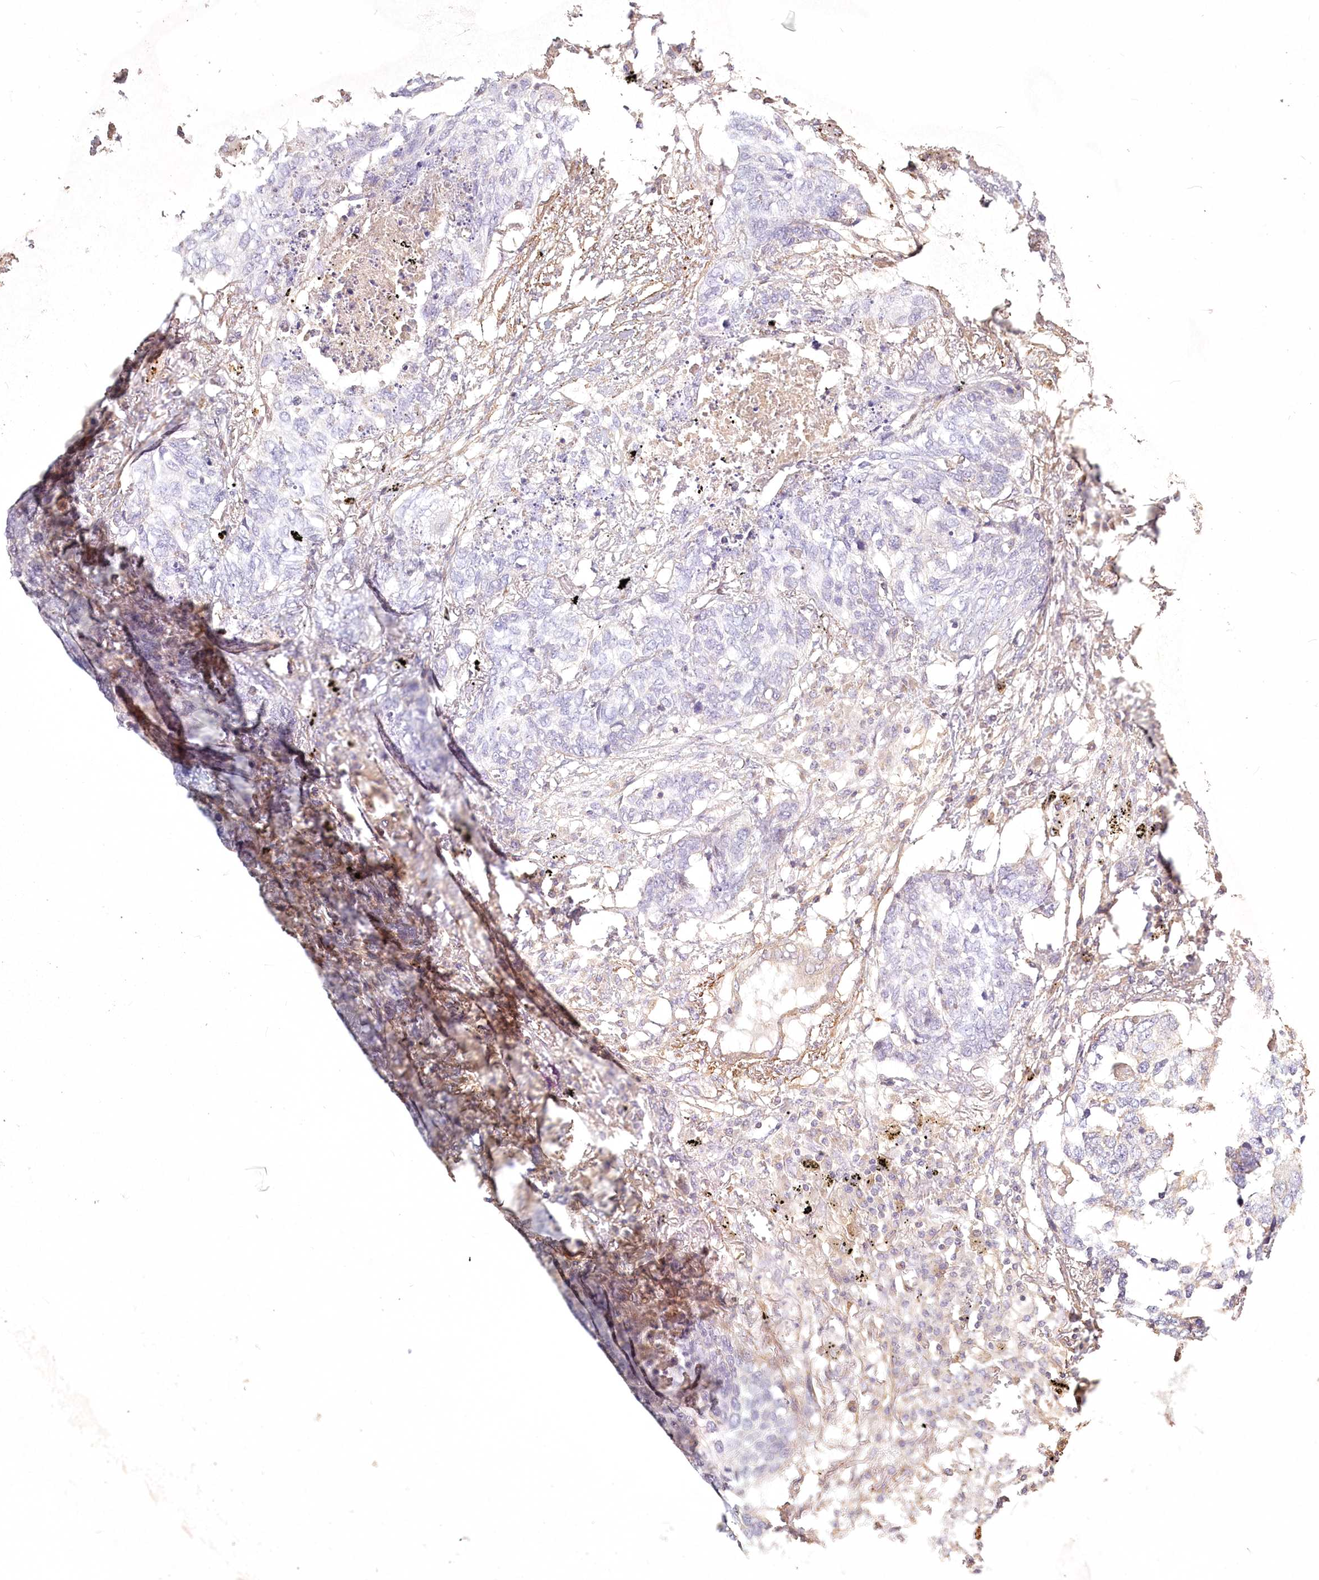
{"staining": {"intensity": "negative", "quantity": "none", "location": "none"}, "tissue": "lung cancer", "cell_type": "Tumor cells", "image_type": "cancer", "snomed": [{"axis": "morphology", "description": "Squamous cell carcinoma, NOS"}, {"axis": "topography", "description": "Lung"}], "caption": "Immunohistochemistry of lung cancer (squamous cell carcinoma) shows no staining in tumor cells. (Brightfield microscopy of DAB immunohistochemistry (IHC) at high magnification).", "gene": "INPP4B", "patient": {"sex": "female", "age": 63}}